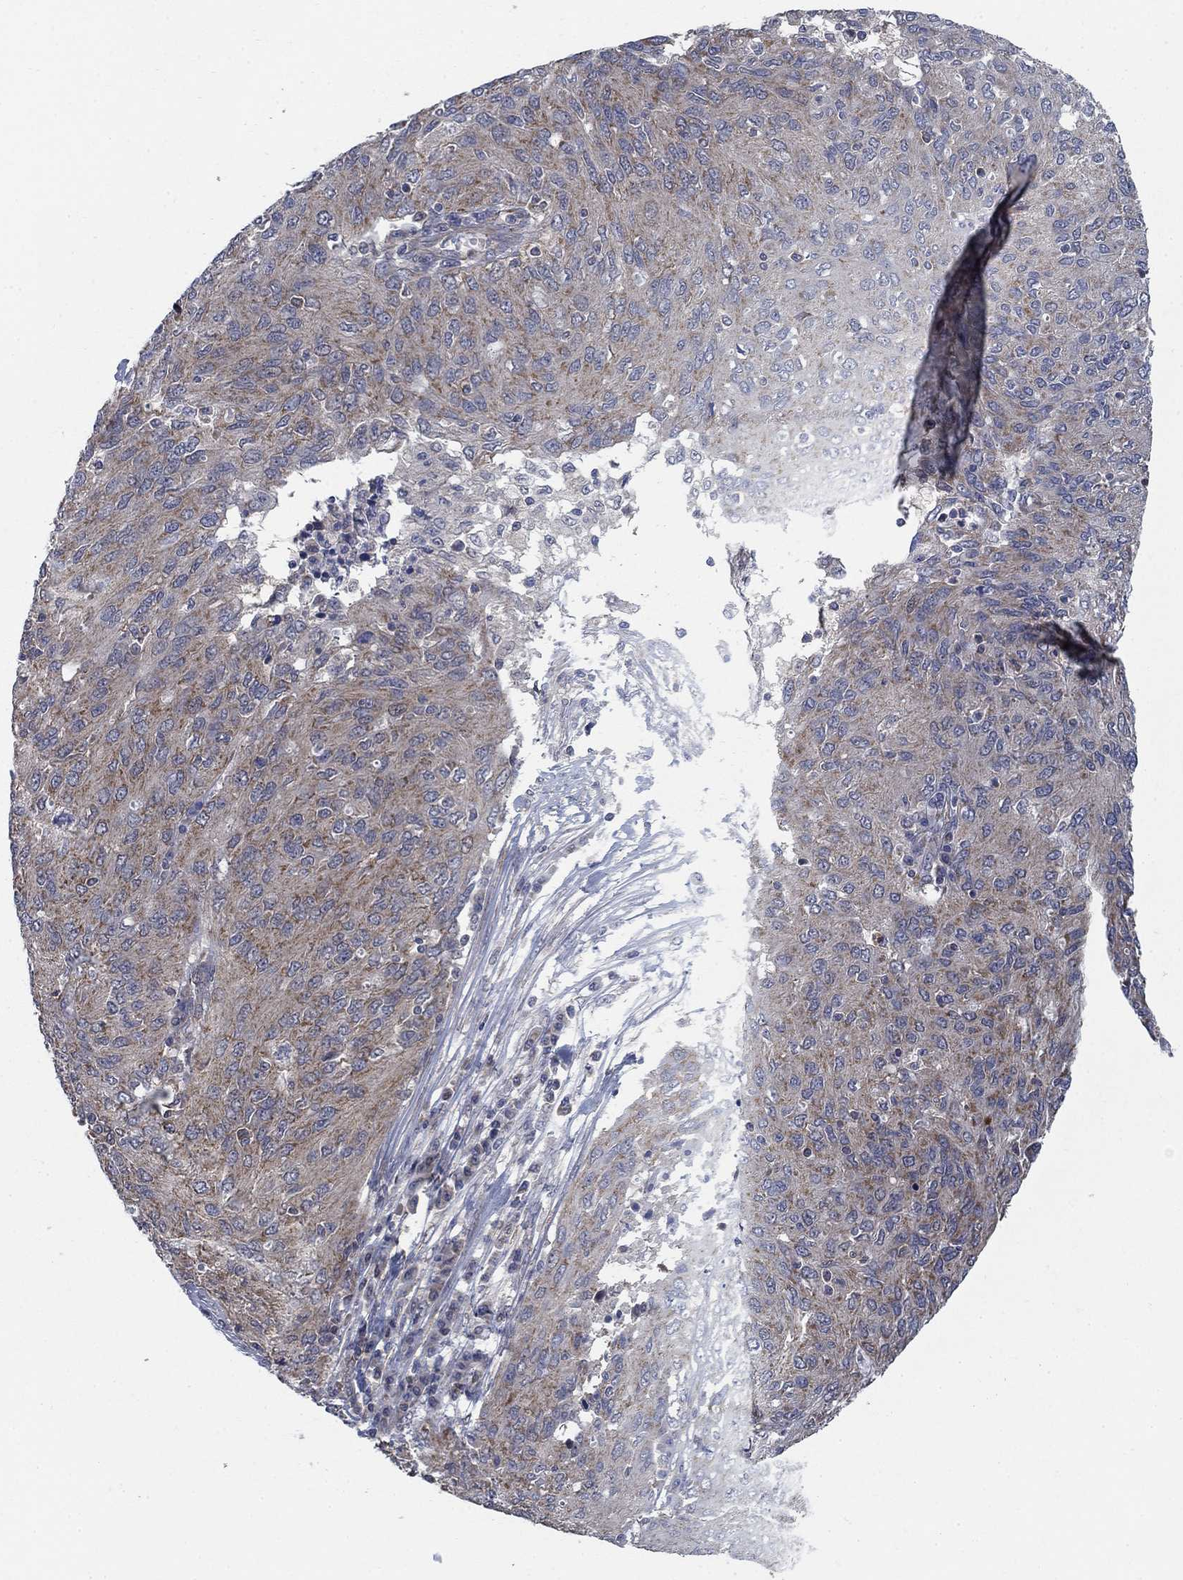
{"staining": {"intensity": "moderate", "quantity": "<25%", "location": "cytoplasmic/membranous"}, "tissue": "ovarian cancer", "cell_type": "Tumor cells", "image_type": "cancer", "snomed": [{"axis": "morphology", "description": "Carcinoma, endometroid"}, {"axis": "topography", "description": "Ovary"}], "caption": "Endometroid carcinoma (ovarian) tissue demonstrates moderate cytoplasmic/membranous expression in about <25% of tumor cells, visualized by immunohistochemistry.", "gene": "NME7", "patient": {"sex": "female", "age": 50}}